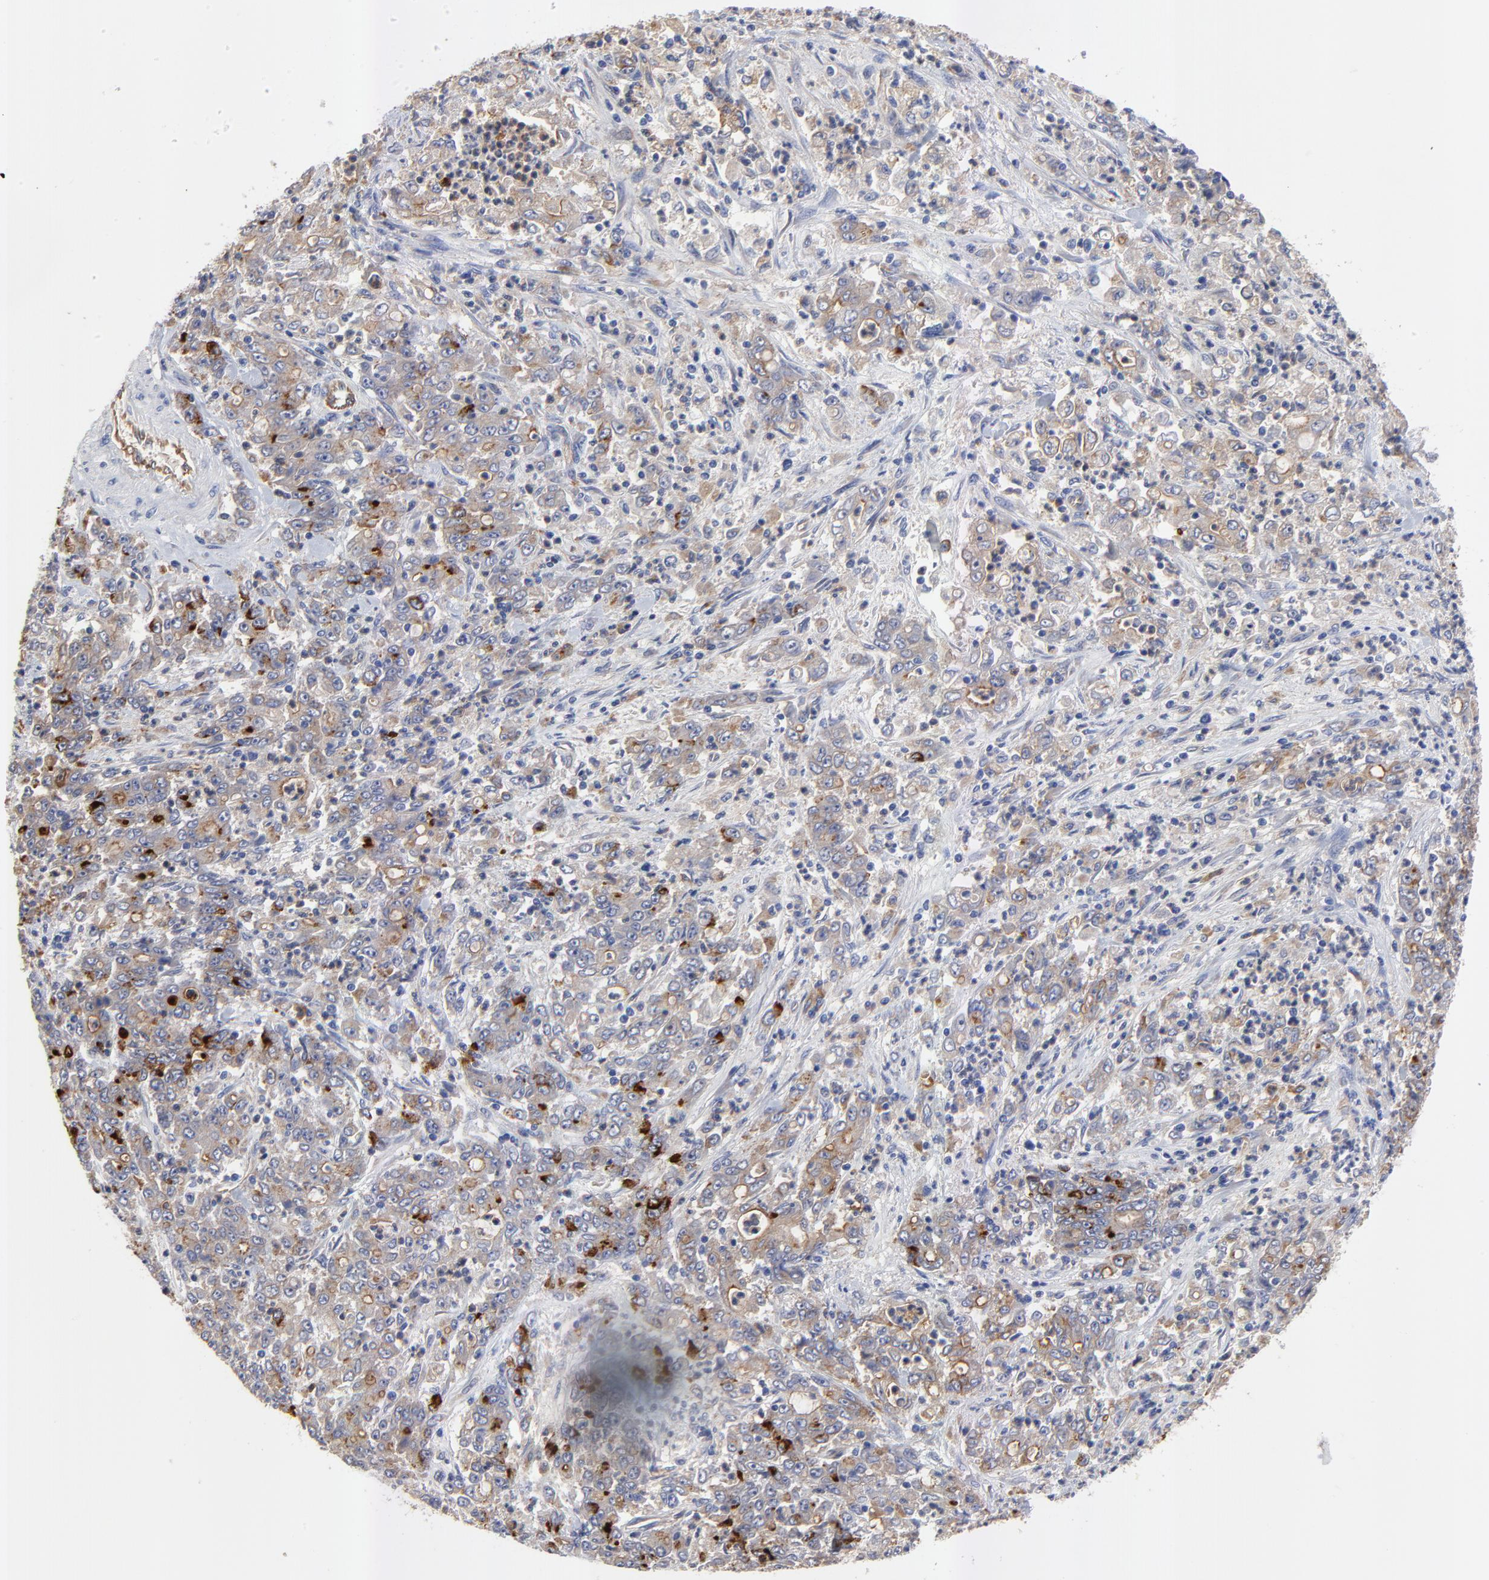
{"staining": {"intensity": "strong", "quantity": "25%-75%", "location": "cytoplasmic/membranous"}, "tissue": "stomach cancer", "cell_type": "Tumor cells", "image_type": "cancer", "snomed": [{"axis": "morphology", "description": "Adenocarcinoma, NOS"}, {"axis": "topography", "description": "Stomach, lower"}], "caption": "Human stomach cancer stained for a protein (brown) exhibits strong cytoplasmic/membranous positive staining in approximately 25%-75% of tumor cells.", "gene": "FBXL2", "patient": {"sex": "female", "age": 71}}